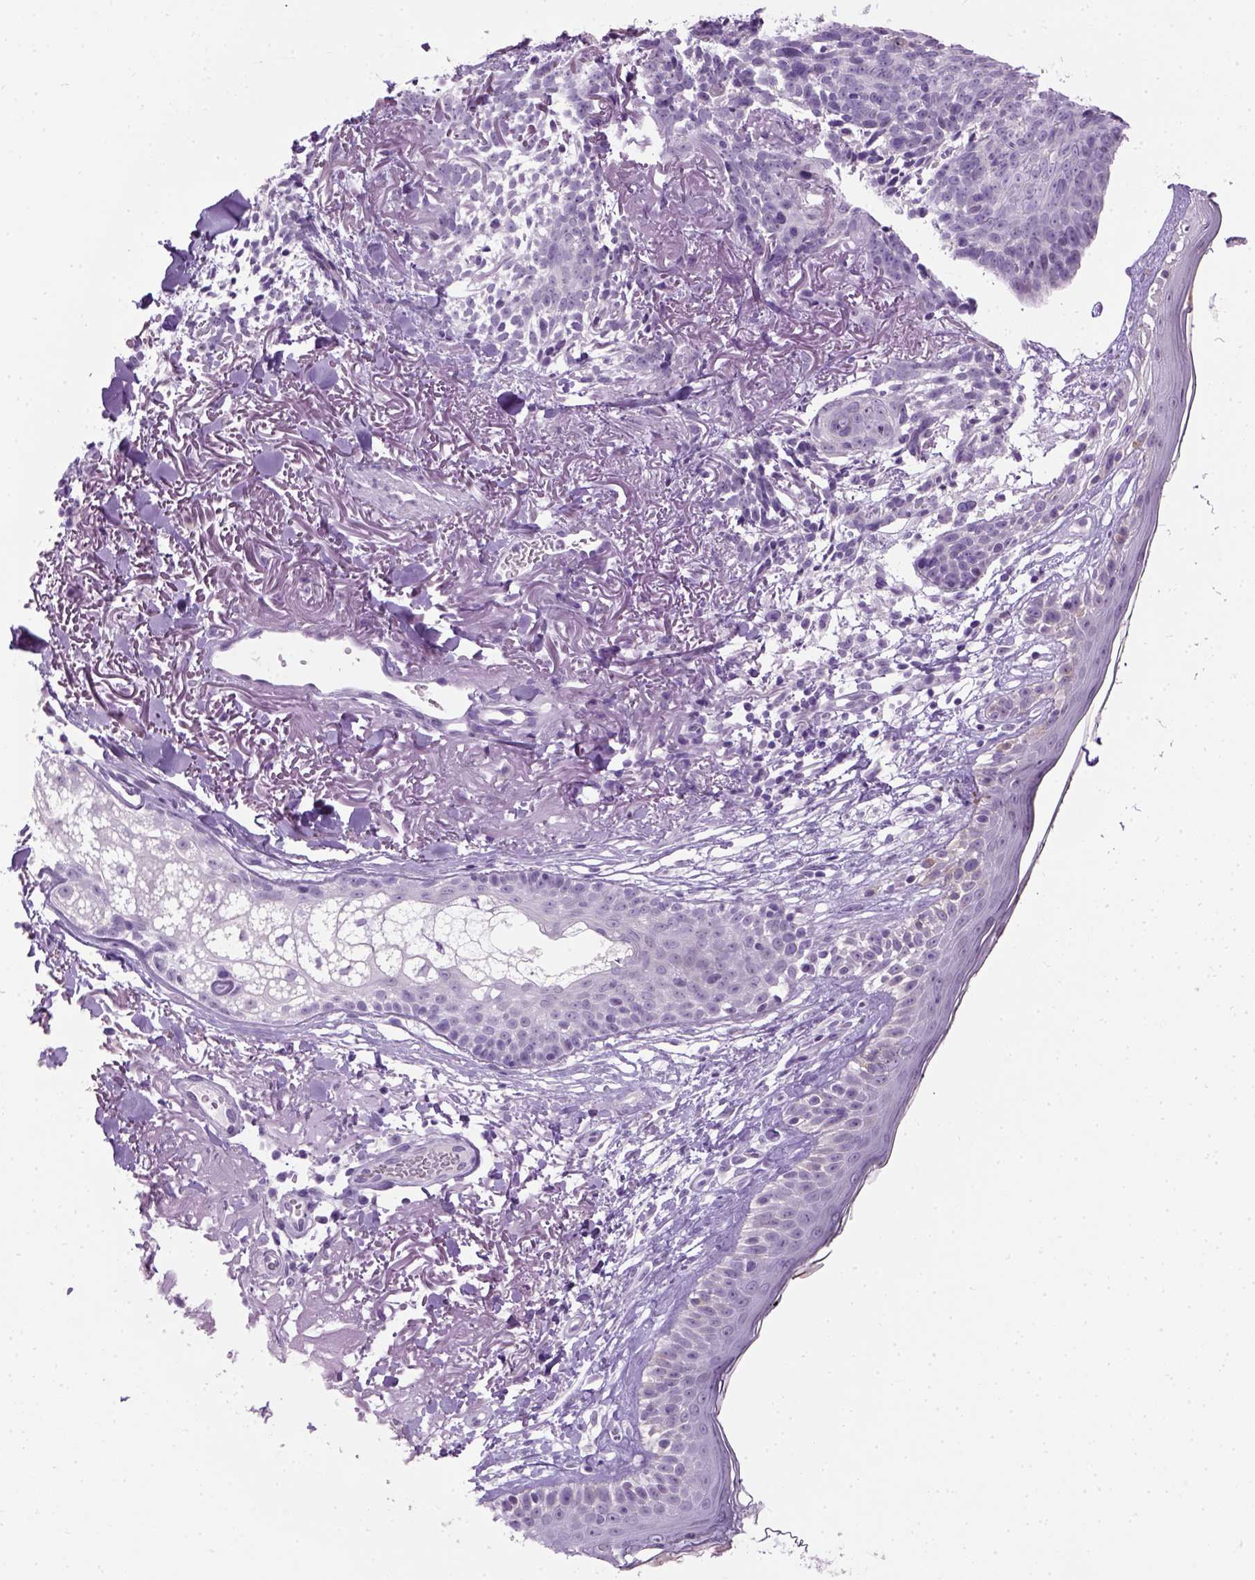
{"staining": {"intensity": "negative", "quantity": "none", "location": "none"}, "tissue": "skin cancer", "cell_type": "Tumor cells", "image_type": "cancer", "snomed": [{"axis": "morphology", "description": "Basal cell carcinoma"}, {"axis": "morphology", "description": "BCC, high aggressive"}, {"axis": "topography", "description": "Skin"}], "caption": "IHC image of neoplastic tissue: human basal cell carcinoma (skin) stained with DAB reveals no significant protein positivity in tumor cells.", "gene": "GABRB2", "patient": {"sex": "female", "age": 86}}